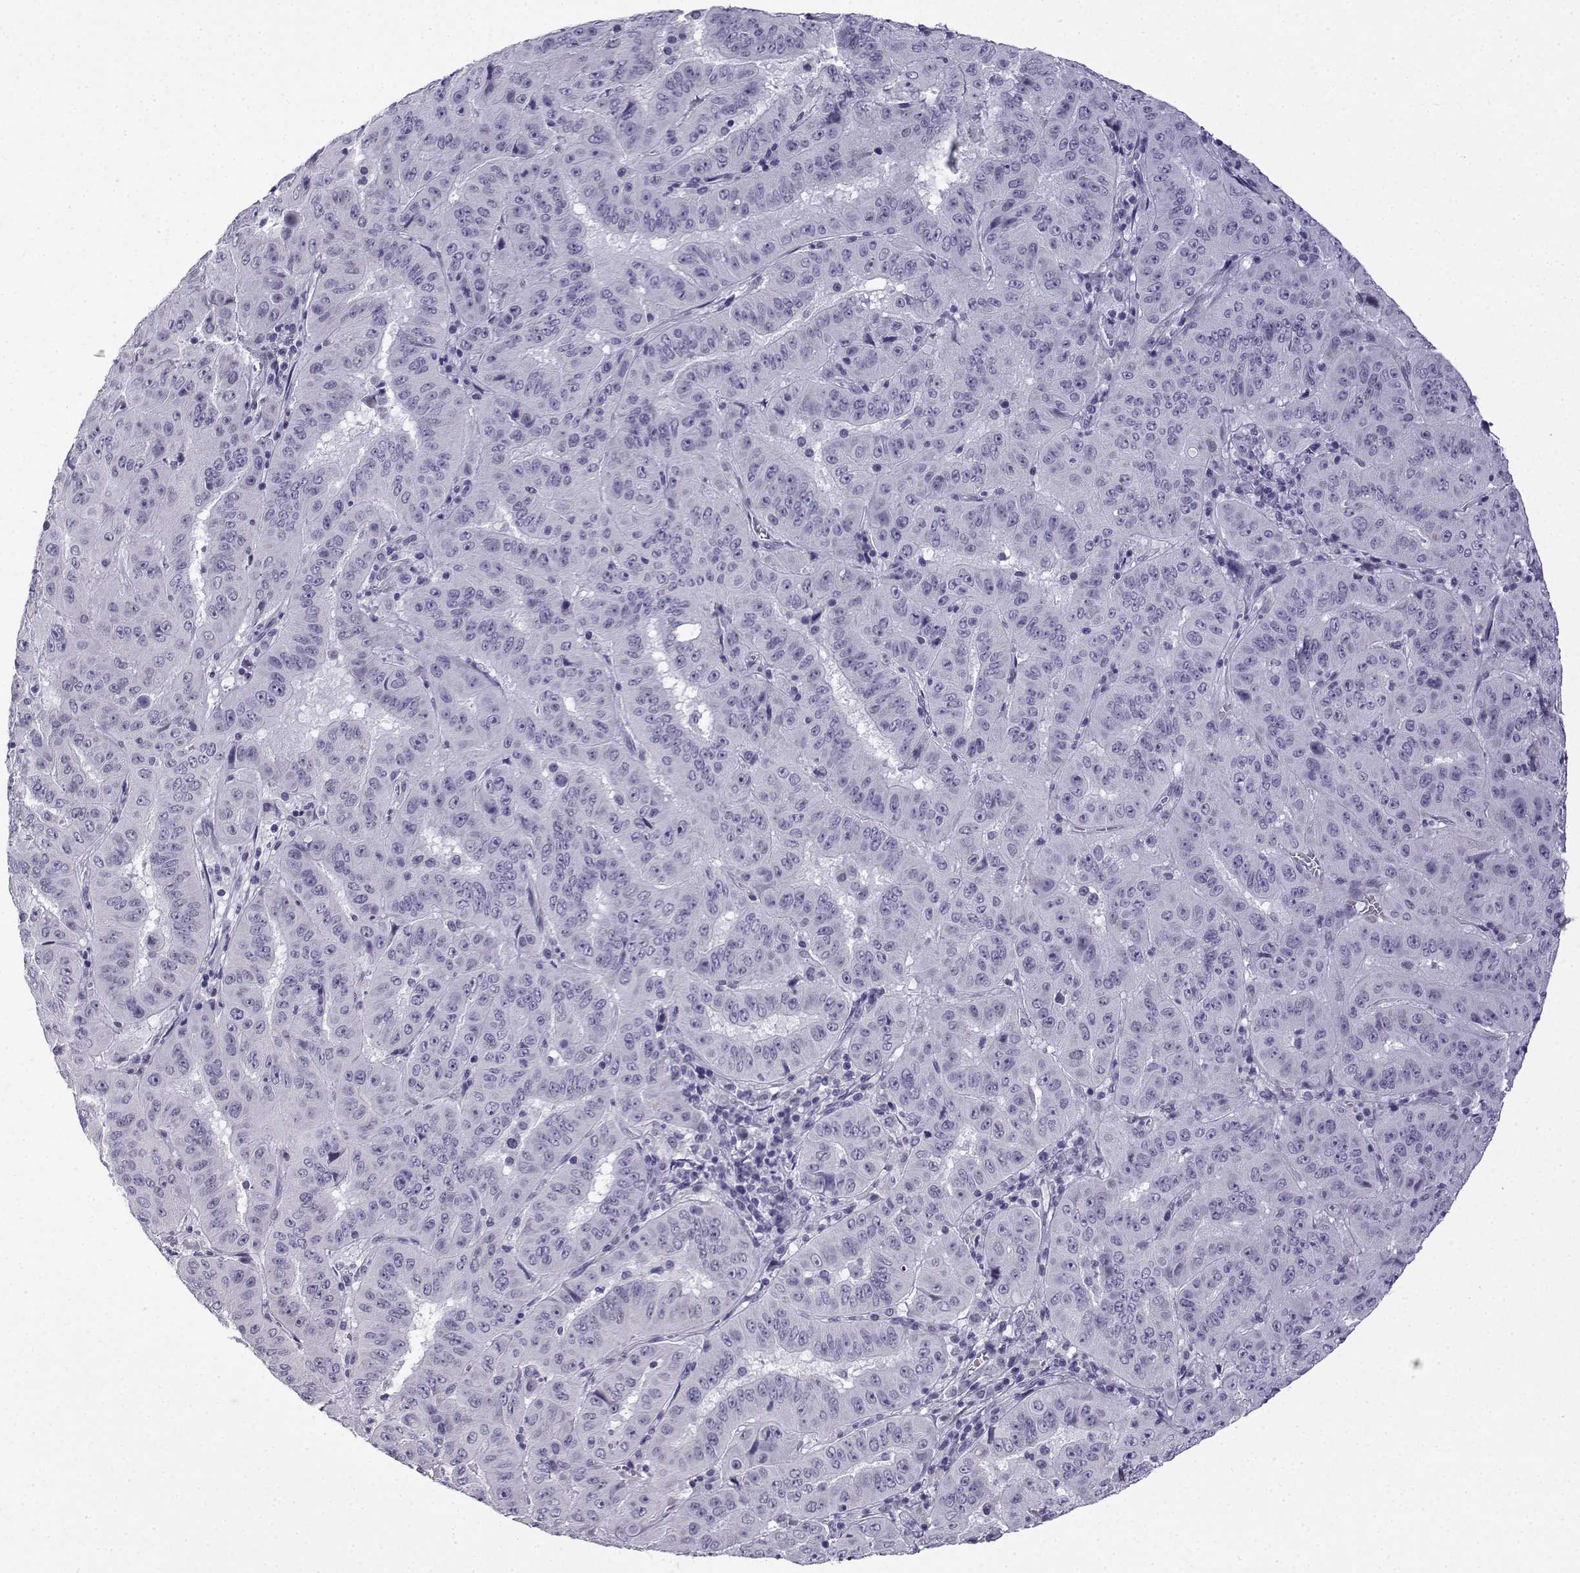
{"staining": {"intensity": "negative", "quantity": "none", "location": "none"}, "tissue": "pancreatic cancer", "cell_type": "Tumor cells", "image_type": "cancer", "snomed": [{"axis": "morphology", "description": "Adenocarcinoma, NOS"}, {"axis": "topography", "description": "Pancreas"}], "caption": "High magnification brightfield microscopy of pancreatic adenocarcinoma stained with DAB (brown) and counterstained with hematoxylin (blue): tumor cells show no significant staining.", "gene": "ACRBP", "patient": {"sex": "male", "age": 63}}